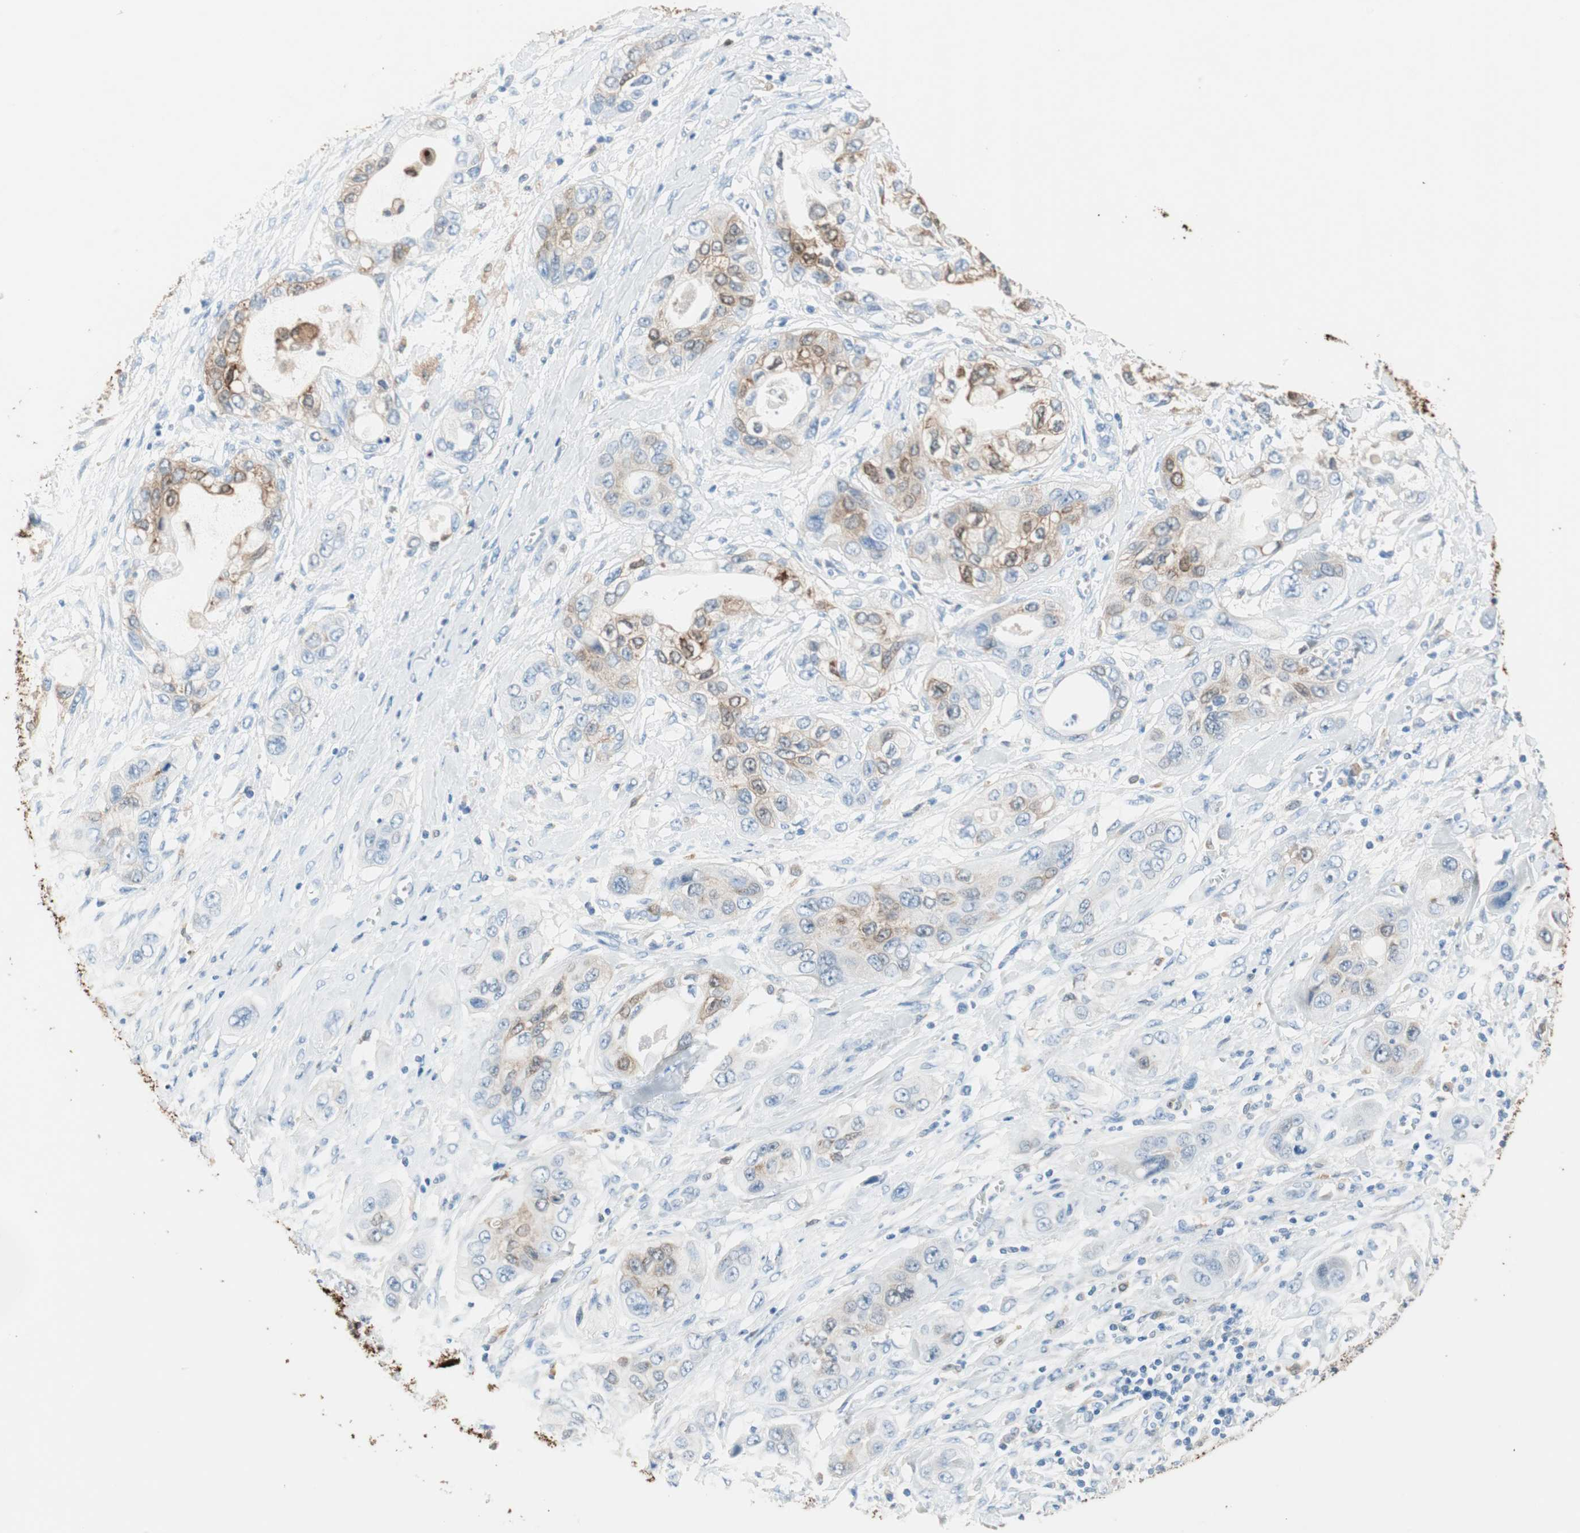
{"staining": {"intensity": "moderate", "quantity": "25%-75%", "location": "cytoplasmic/membranous"}, "tissue": "pancreatic cancer", "cell_type": "Tumor cells", "image_type": "cancer", "snomed": [{"axis": "morphology", "description": "Adenocarcinoma, NOS"}, {"axis": "topography", "description": "Pancreas"}], "caption": "Immunohistochemical staining of human pancreatic cancer reveals moderate cytoplasmic/membranous protein positivity in about 25%-75% of tumor cells.", "gene": "GLUL", "patient": {"sex": "female", "age": 70}}